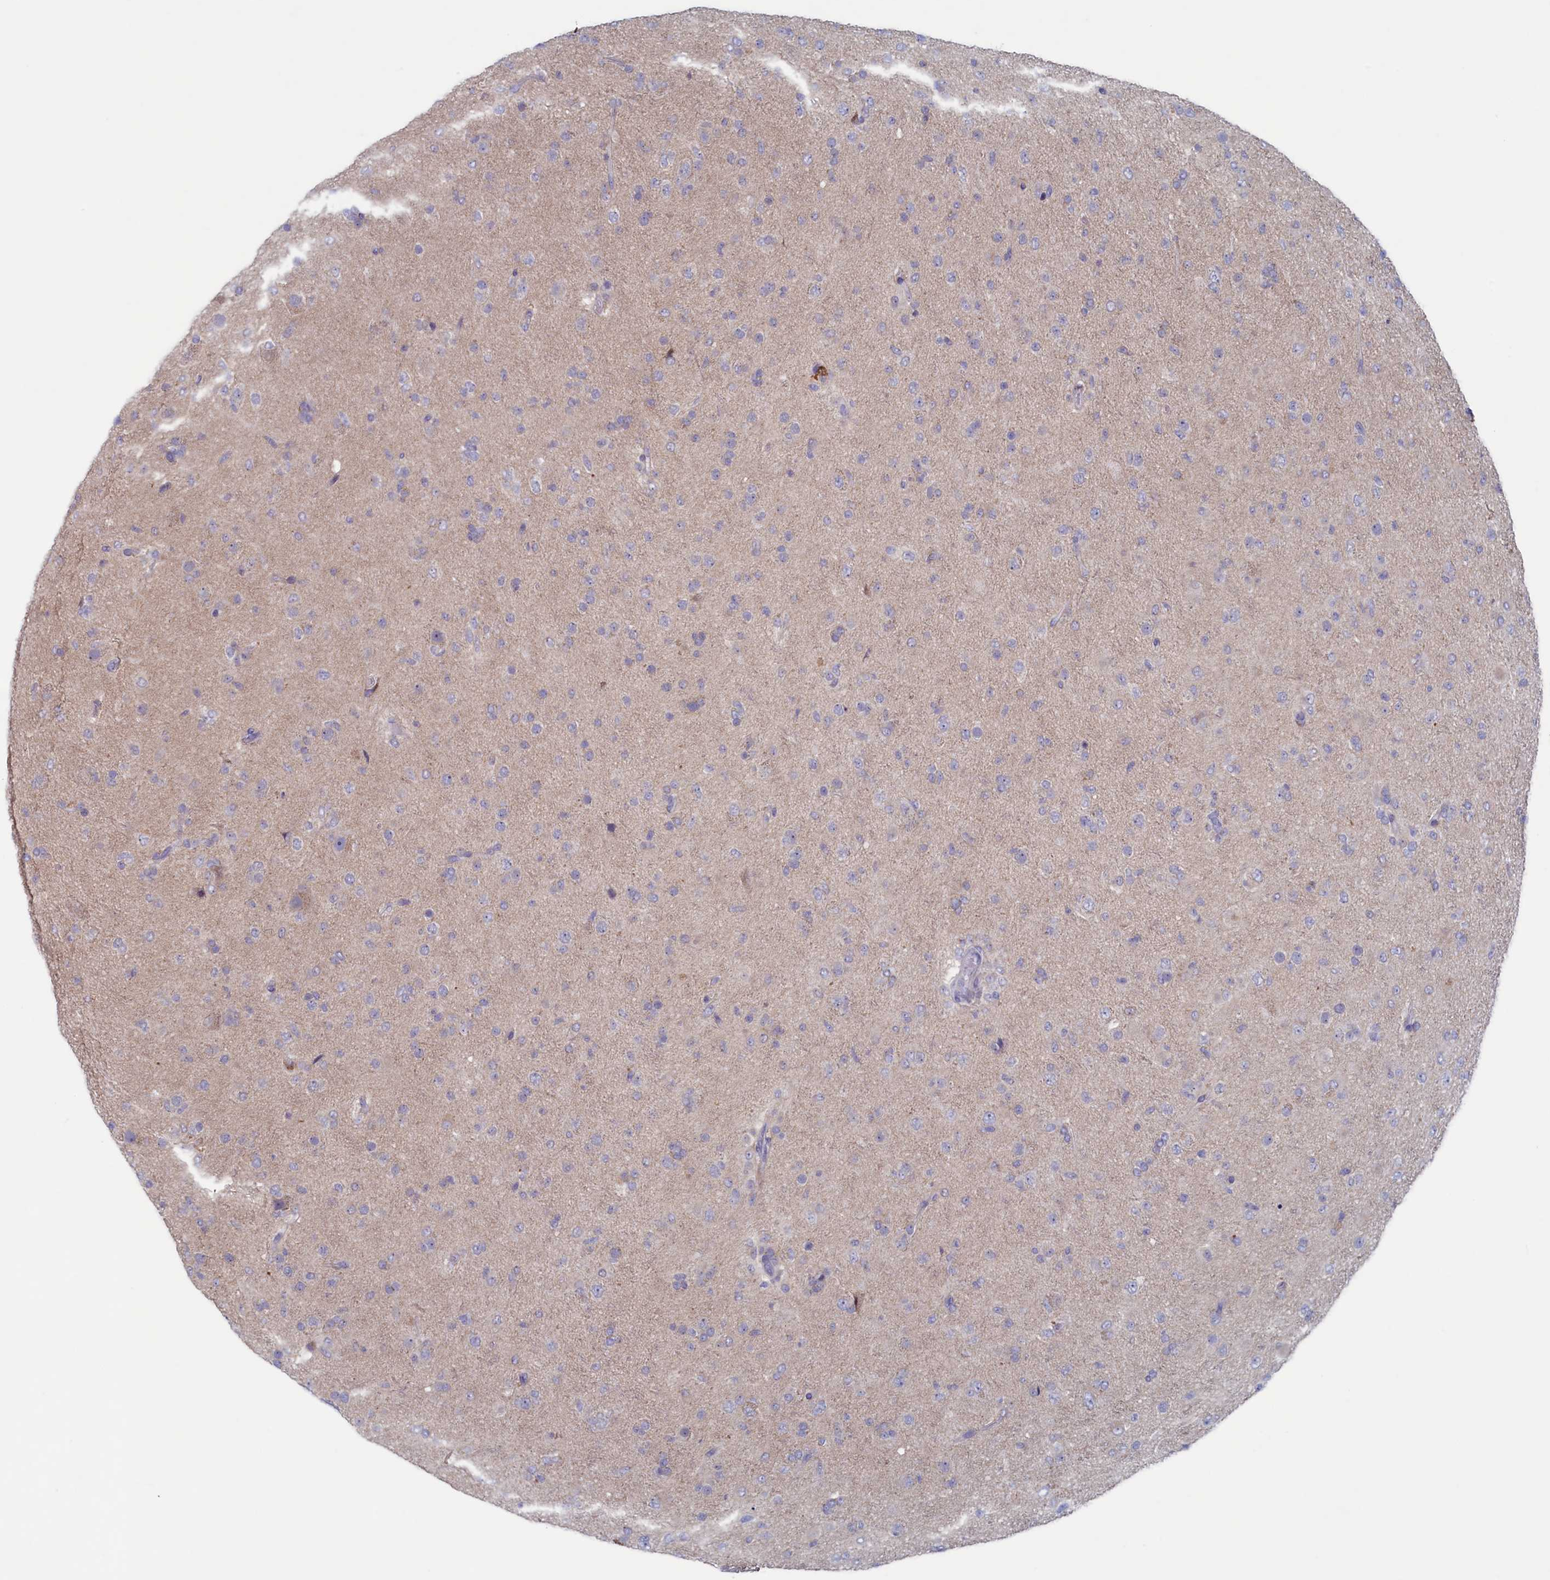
{"staining": {"intensity": "negative", "quantity": "none", "location": "none"}, "tissue": "glioma", "cell_type": "Tumor cells", "image_type": "cancer", "snomed": [{"axis": "morphology", "description": "Glioma, malignant, Low grade"}, {"axis": "topography", "description": "Brain"}], "caption": "This is an immunohistochemistry (IHC) histopathology image of human malignant glioma (low-grade). There is no positivity in tumor cells.", "gene": "WDR76", "patient": {"sex": "male", "age": 65}}